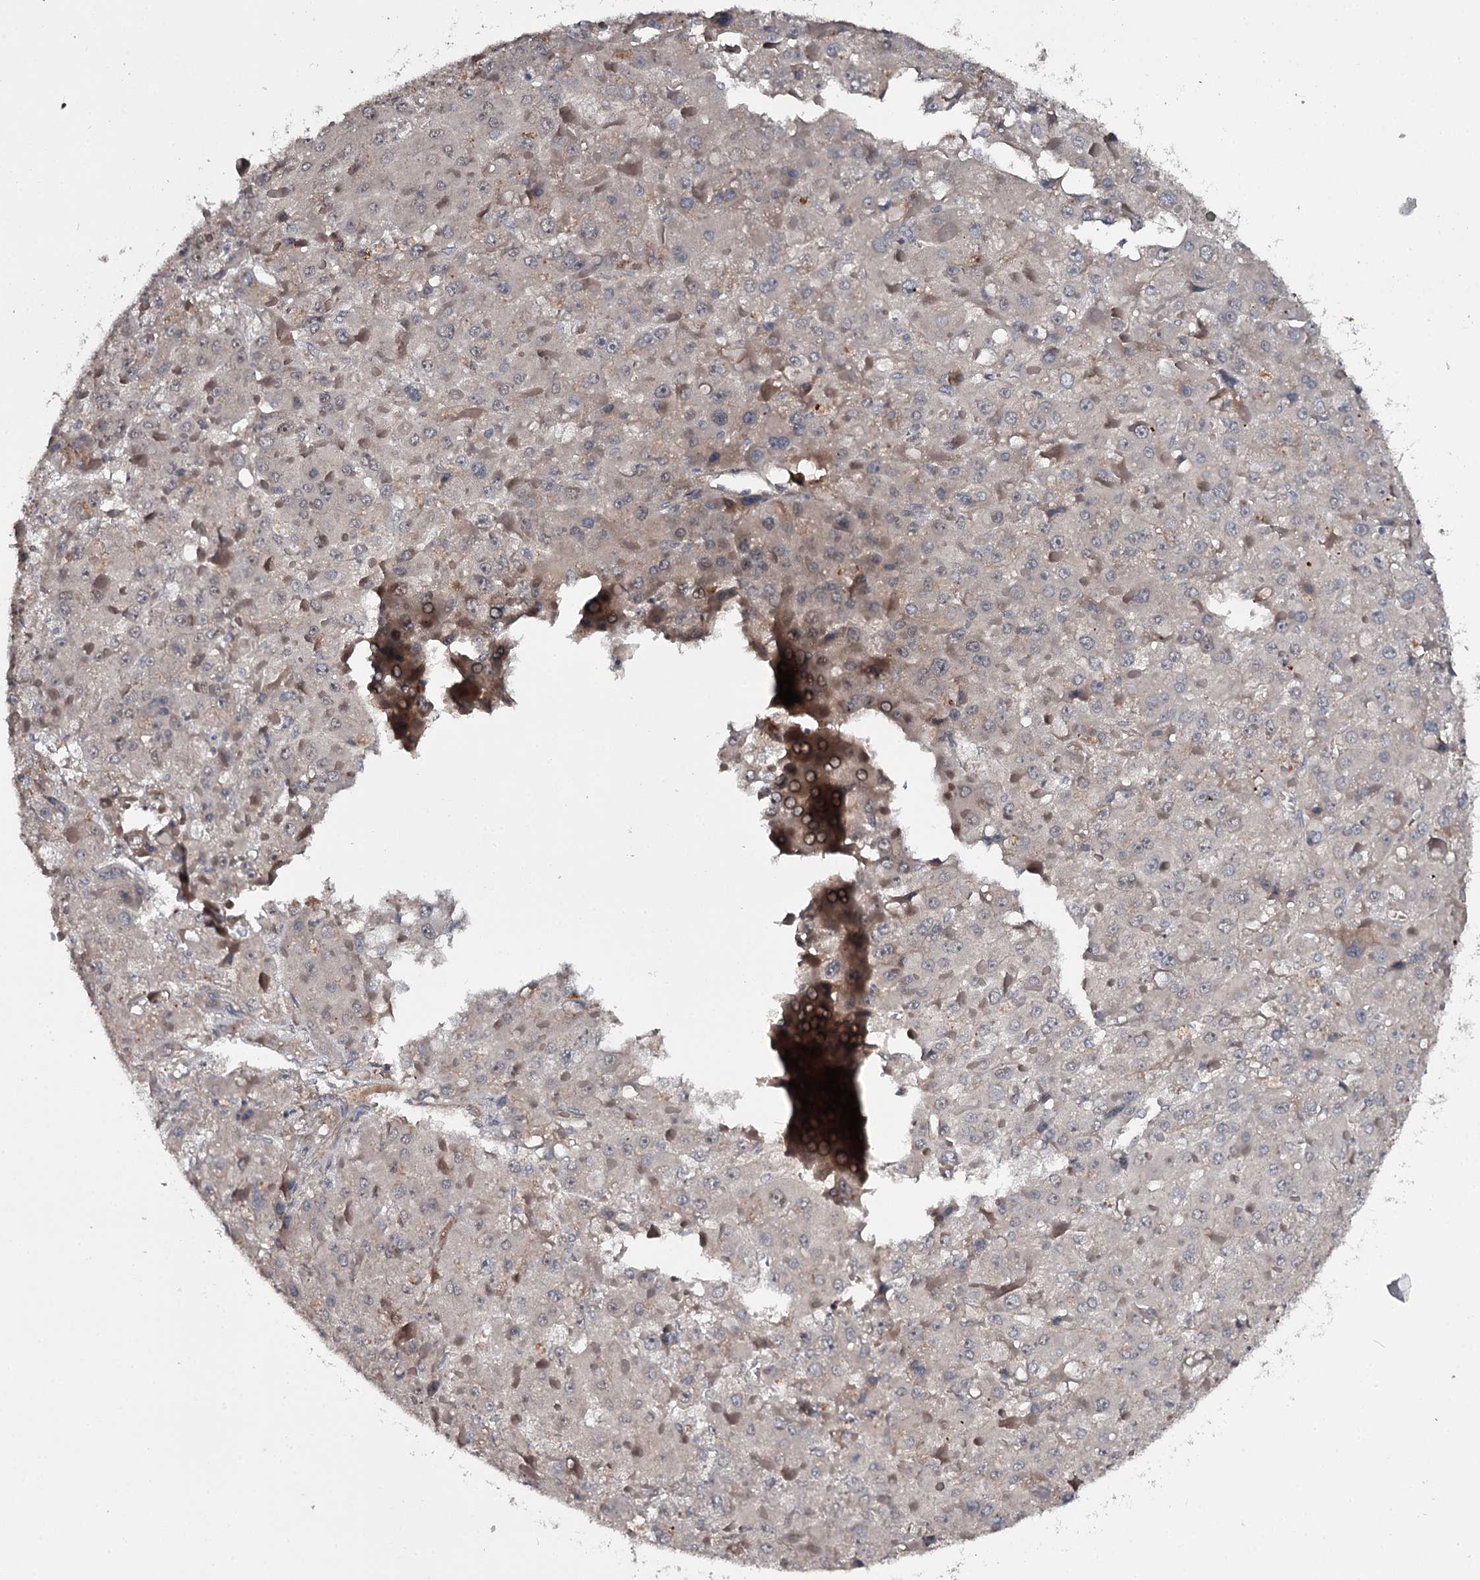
{"staining": {"intensity": "weak", "quantity": "<25%", "location": "cytoplasmic/membranous"}, "tissue": "liver cancer", "cell_type": "Tumor cells", "image_type": "cancer", "snomed": [{"axis": "morphology", "description": "Carcinoma, Hepatocellular, NOS"}, {"axis": "topography", "description": "Liver"}], "caption": "Immunohistochemical staining of liver cancer (hepatocellular carcinoma) reveals no significant positivity in tumor cells. Brightfield microscopy of IHC stained with DAB (brown) and hematoxylin (blue), captured at high magnification.", "gene": "CWF19L2", "patient": {"sex": "female", "age": 73}}